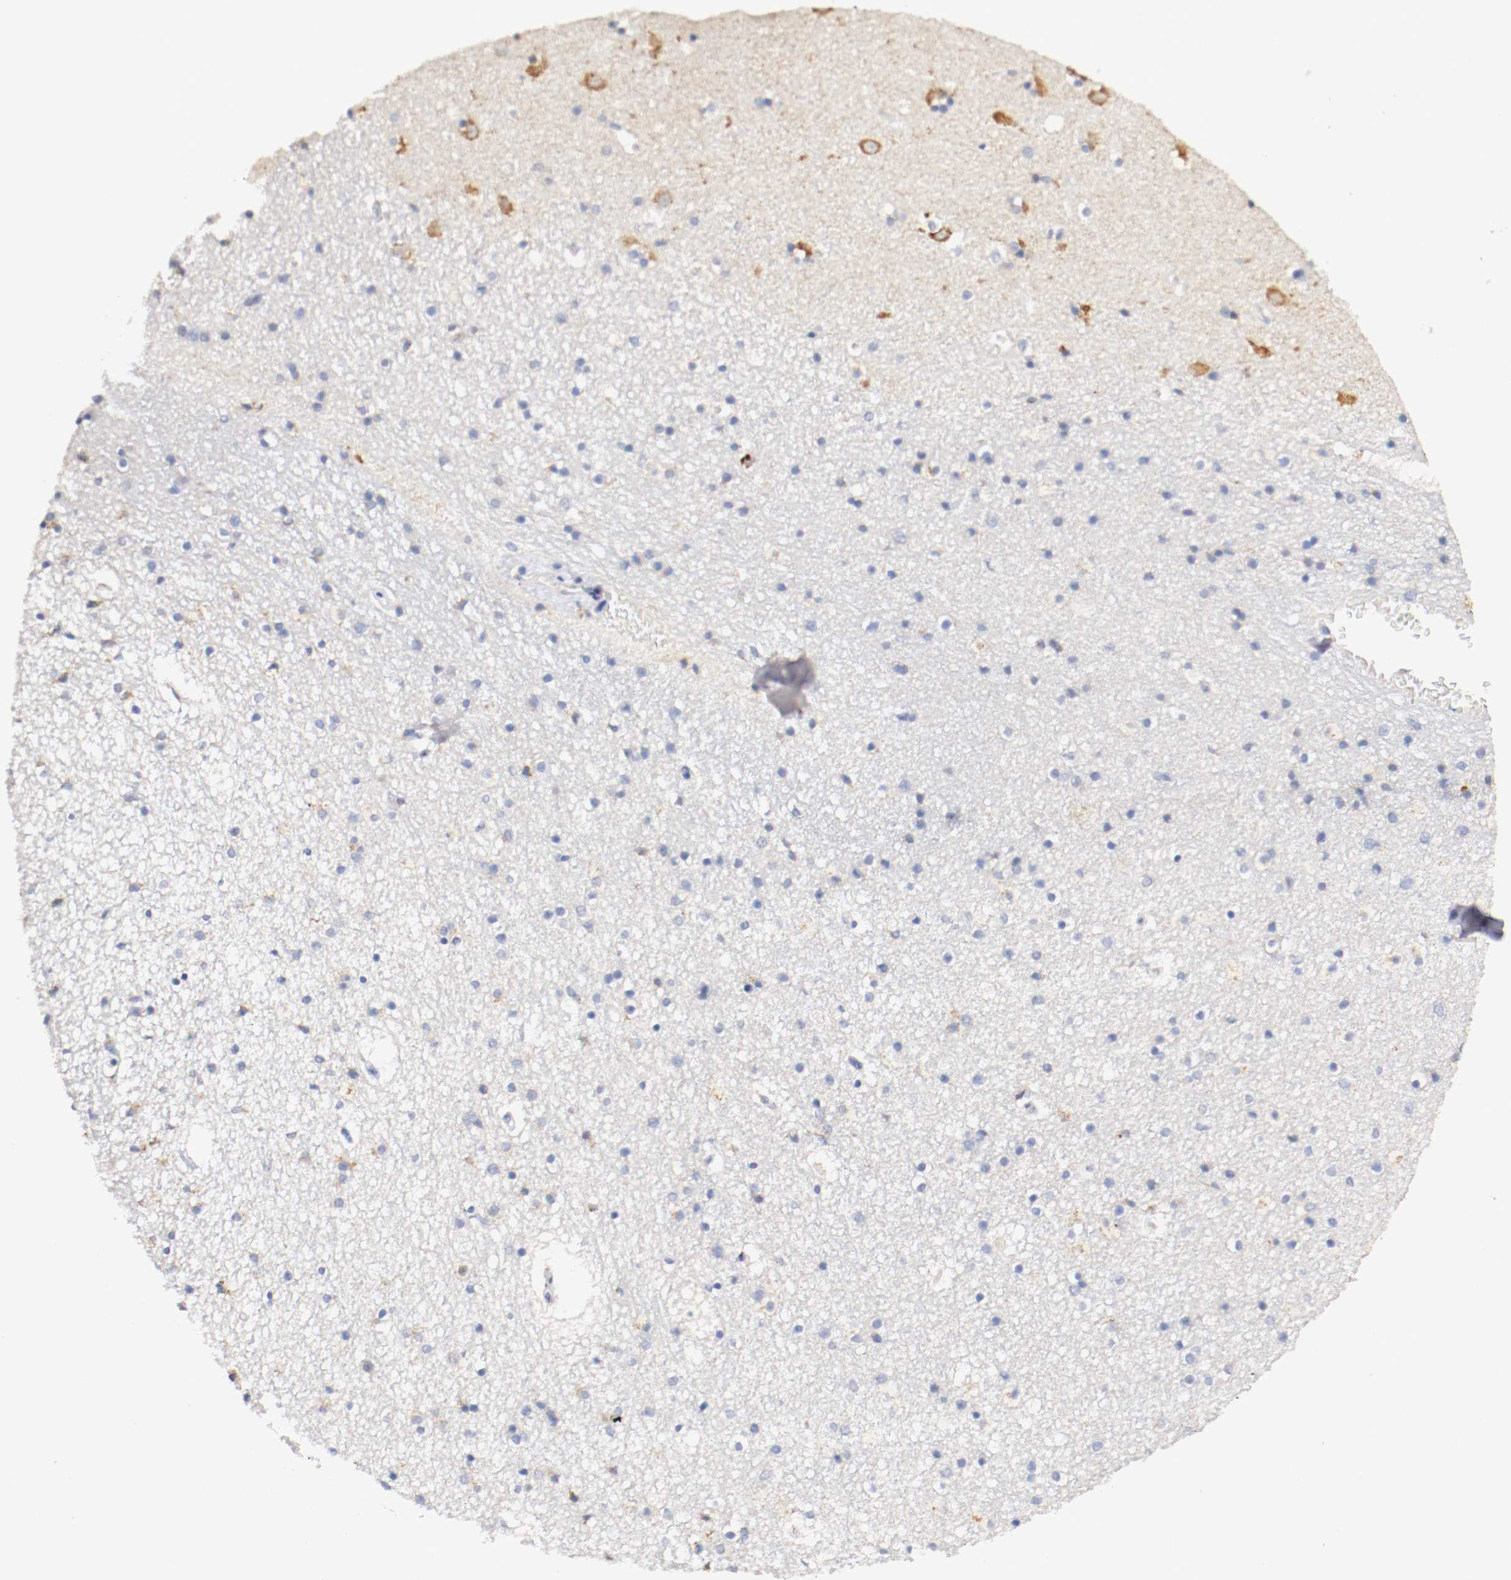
{"staining": {"intensity": "negative", "quantity": "none", "location": "none"}, "tissue": "caudate", "cell_type": "Glial cells", "image_type": "normal", "snomed": [{"axis": "morphology", "description": "Normal tissue, NOS"}, {"axis": "topography", "description": "Lateral ventricle wall"}], "caption": "Immunohistochemistry (IHC) histopathology image of benign caudate: caudate stained with DAB (3,3'-diaminobenzidine) exhibits no significant protein staining in glial cells.", "gene": "TRAF2", "patient": {"sex": "male", "age": 45}}